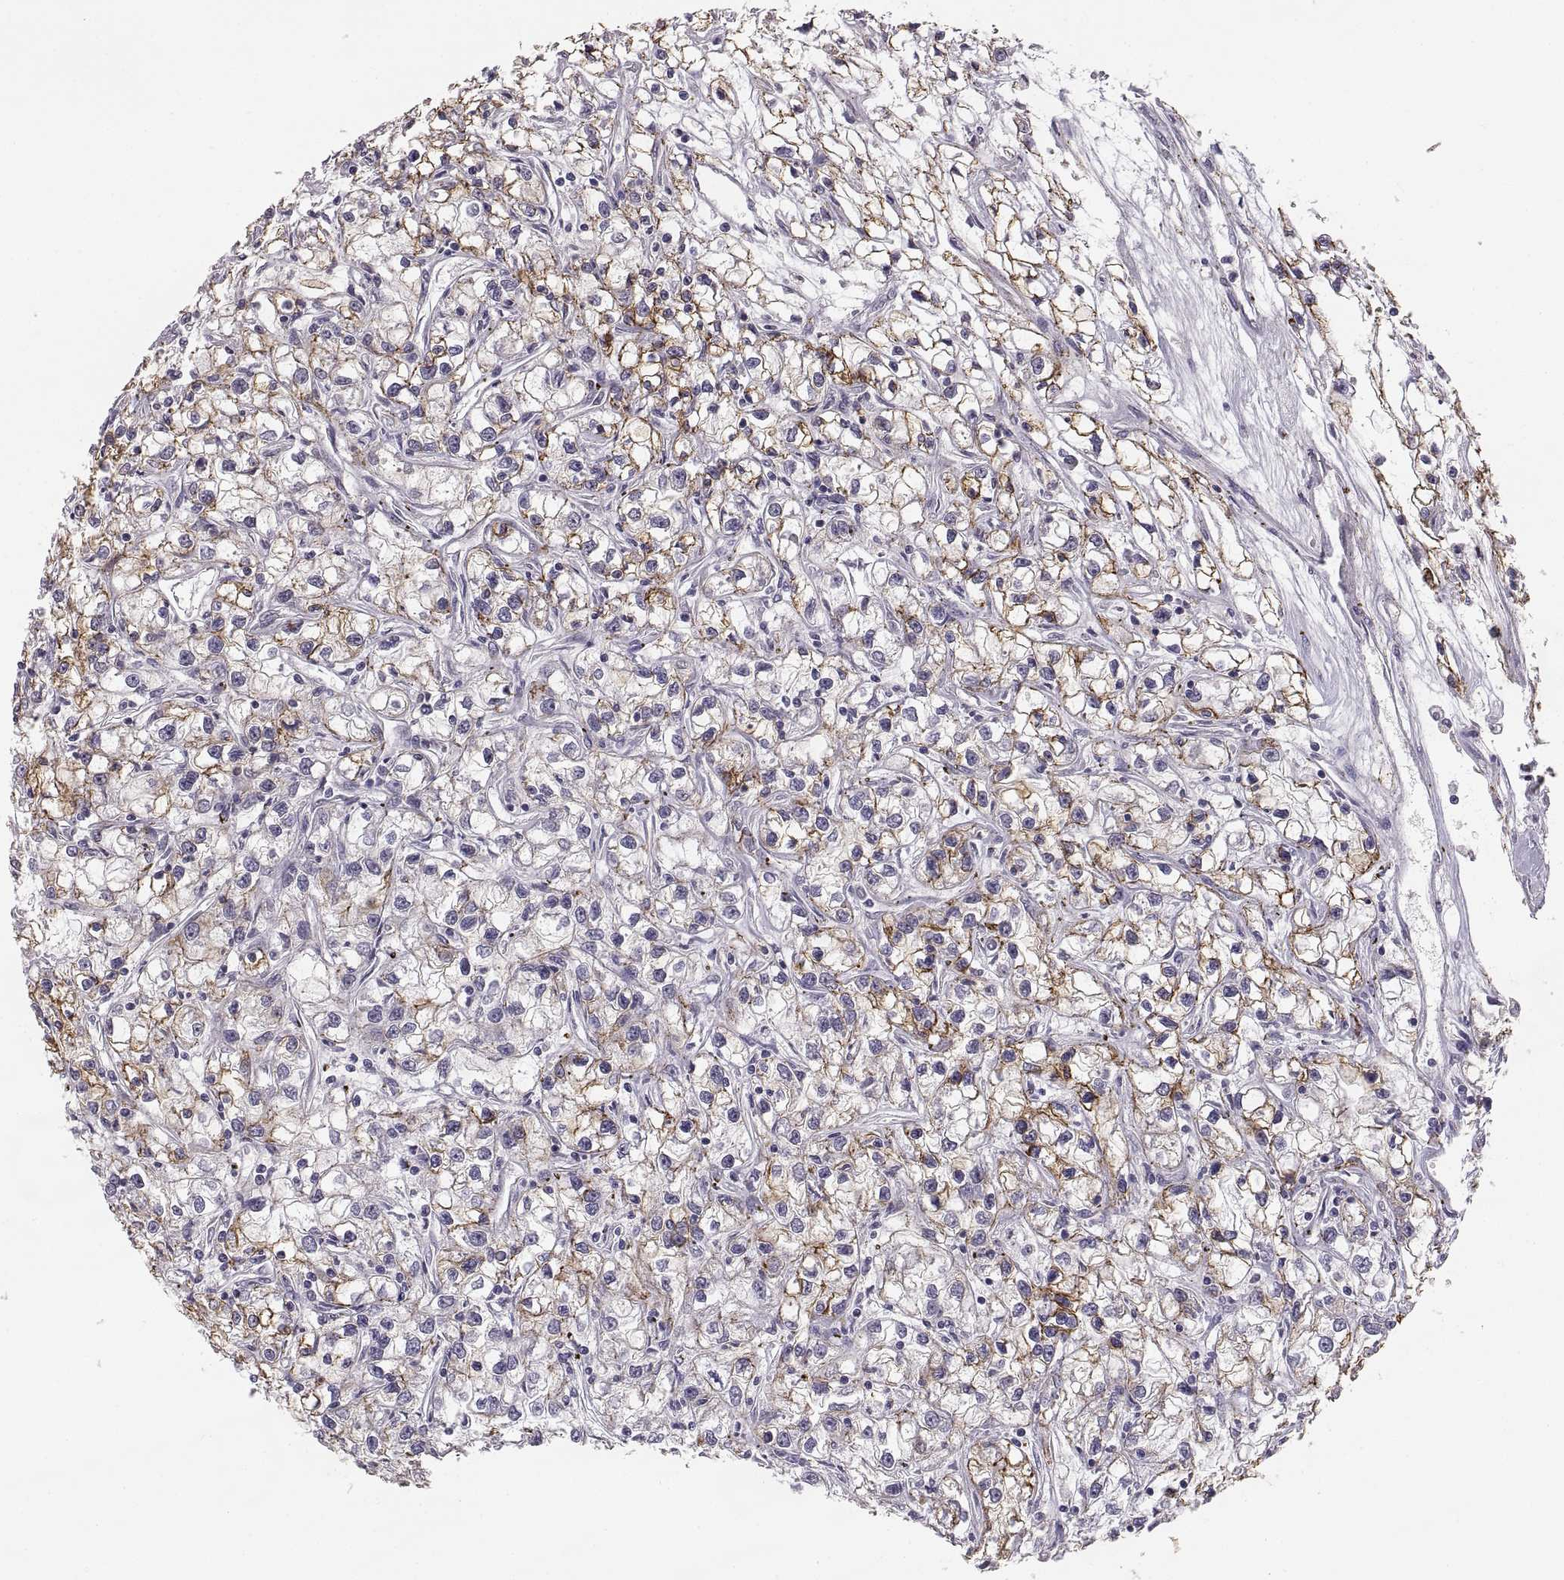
{"staining": {"intensity": "strong", "quantity": "25%-75%", "location": "cytoplasmic/membranous"}, "tissue": "renal cancer", "cell_type": "Tumor cells", "image_type": "cancer", "snomed": [{"axis": "morphology", "description": "Adenocarcinoma, NOS"}, {"axis": "topography", "description": "Kidney"}], "caption": "A histopathology image of human renal cancer (adenocarcinoma) stained for a protein demonstrates strong cytoplasmic/membranous brown staining in tumor cells.", "gene": "CDH2", "patient": {"sex": "female", "age": 59}}